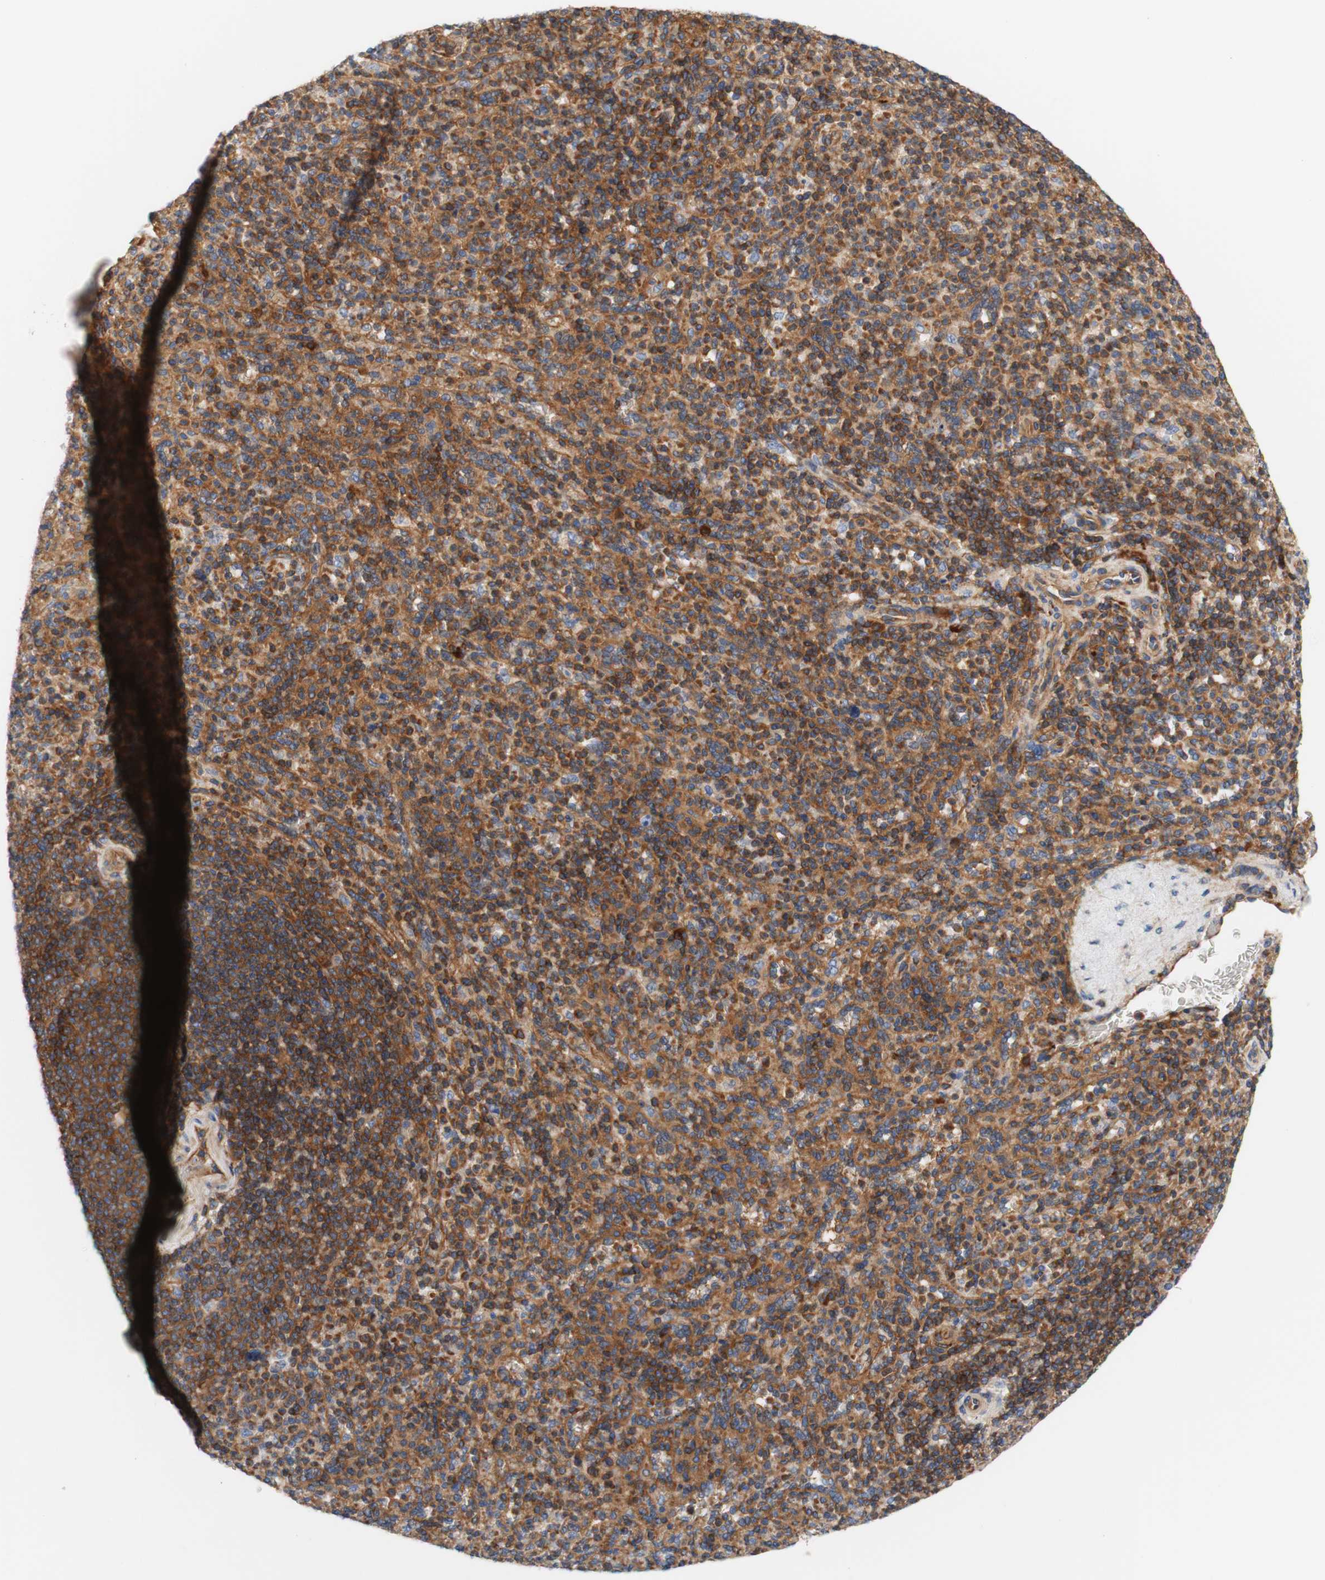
{"staining": {"intensity": "strong", "quantity": "25%-75%", "location": "cytoplasmic/membranous"}, "tissue": "spleen", "cell_type": "Cells in red pulp", "image_type": "normal", "snomed": [{"axis": "morphology", "description": "Normal tissue, NOS"}, {"axis": "topography", "description": "Spleen"}], "caption": "Protein expression by immunohistochemistry shows strong cytoplasmic/membranous positivity in about 25%-75% of cells in red pulp in normal spleen.", "gene": "STOM", "patient": {"sex": "male", "age": 36}}